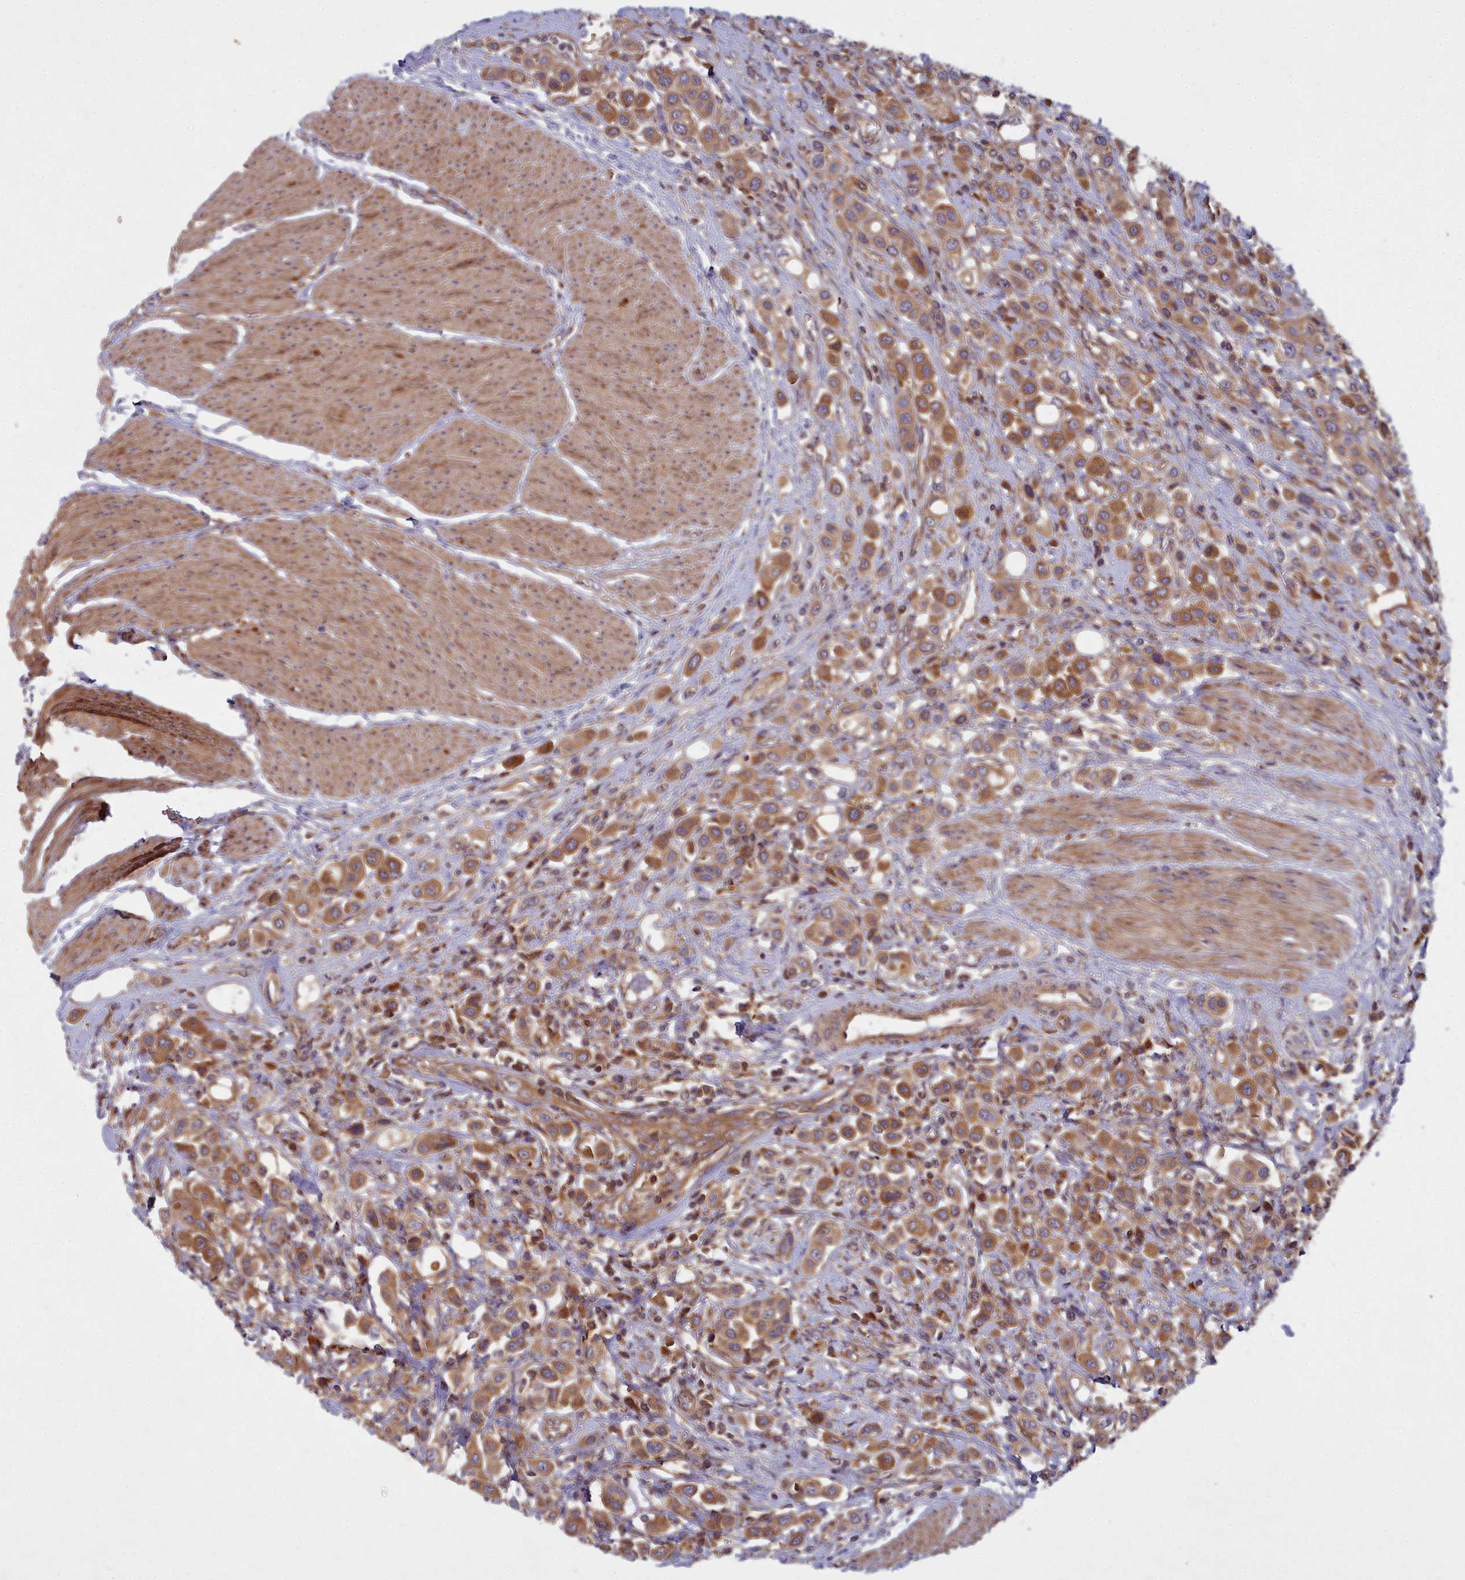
{"staining": {"intensity": "moderate", "quantity": ">75%", "location": "cytoplasmic/membranous"}, "tissue": "urothelial cancer", "cell_type": "Tumor cells", "image_type": "cancer", "snomed": [{"axis": "morphology", "description": "Urothelial carcinoma, High grade"}, {"axis": "topography", "description": "Urinary bladder"}], "caption": "Protein staining displays moderate cytoplasmic/membranous staining in approximately >75% of tumor cells in urothelial cancer.", "gene": "CCDC167", "patient": {"sex": "male", "age": 50}}